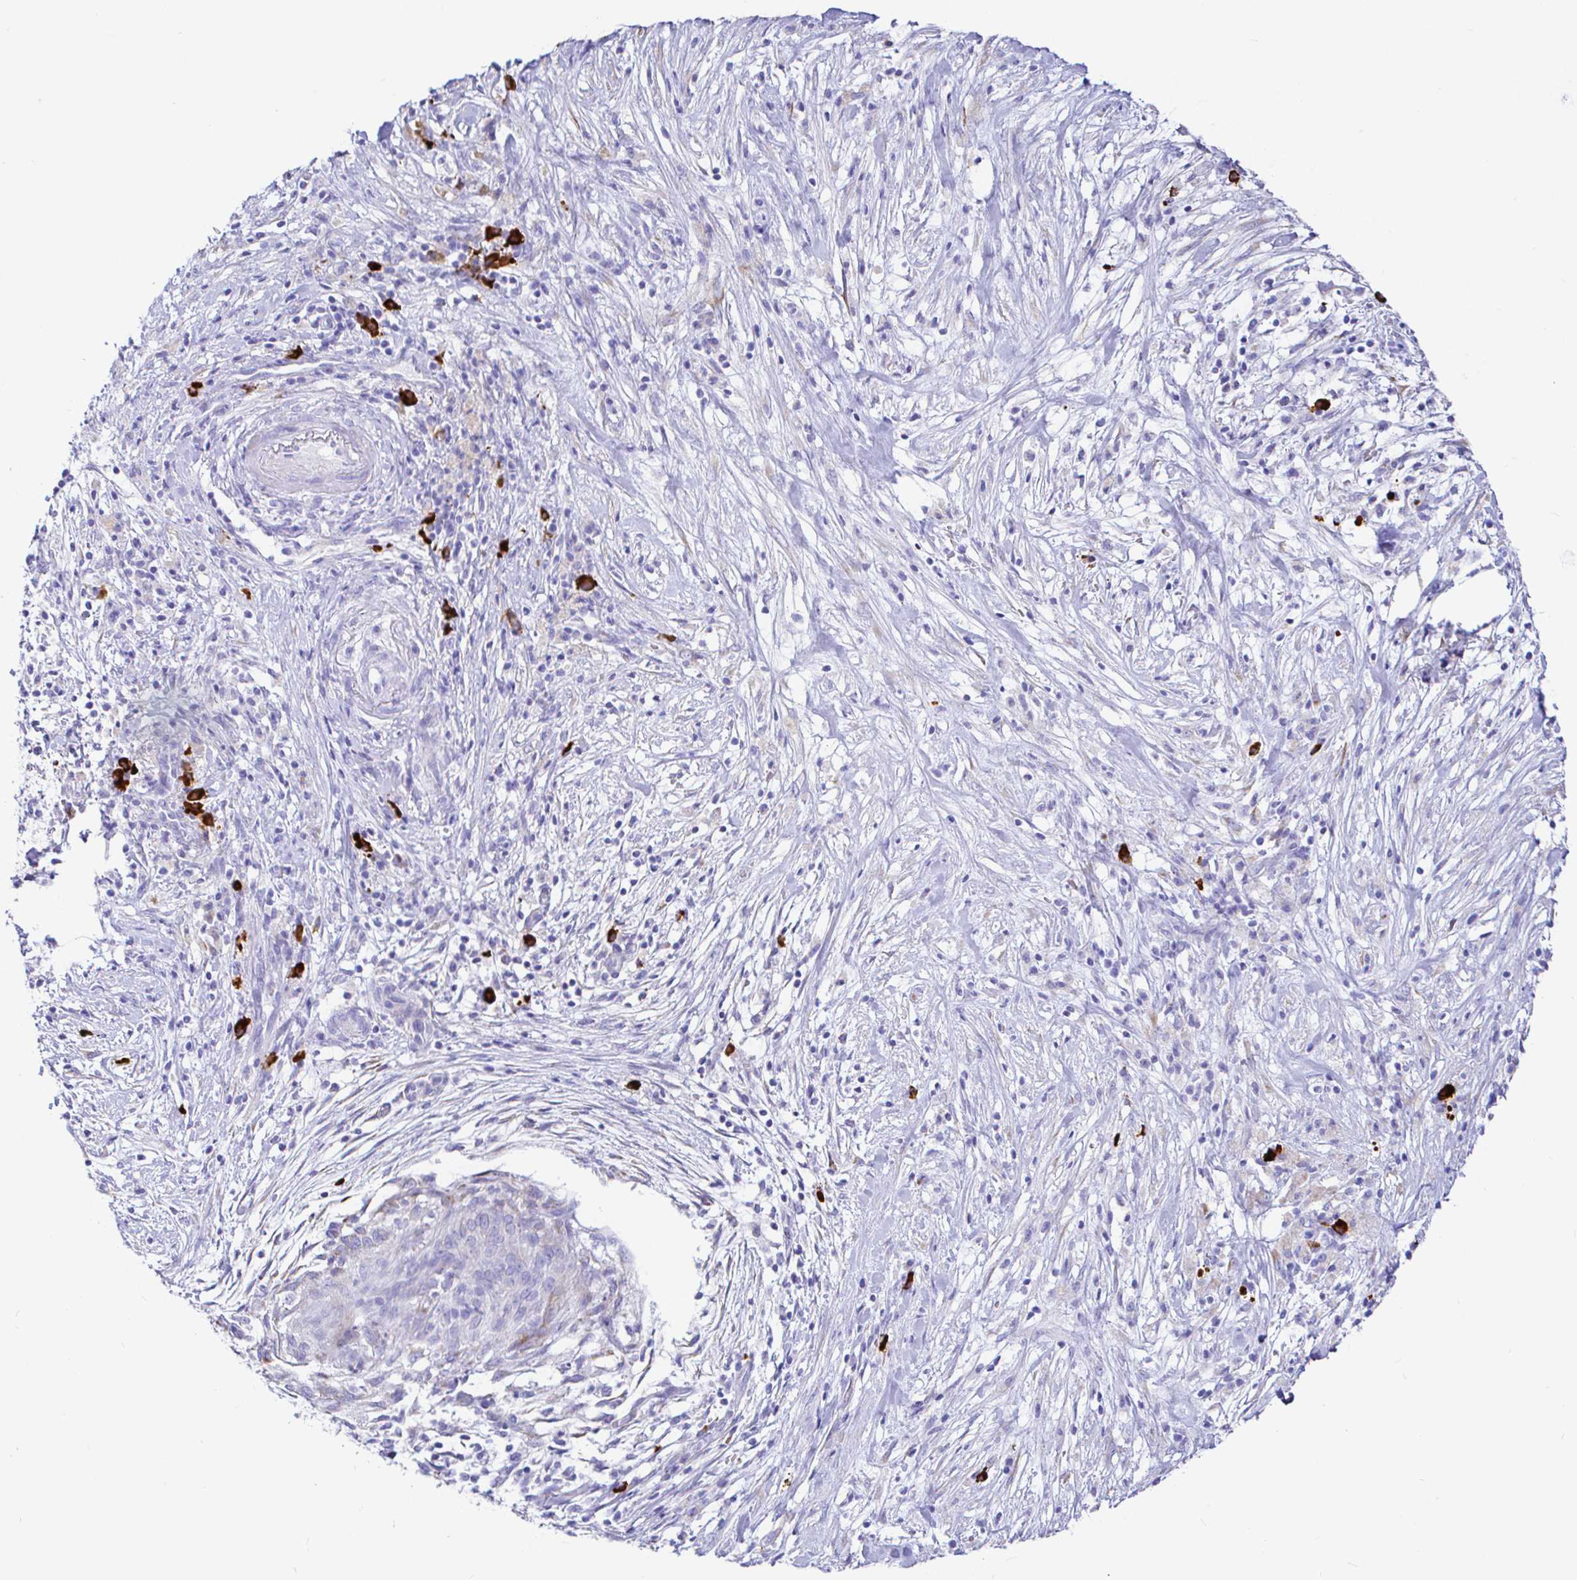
{"staining": {"intensity": "negative", "quantity": "none", "location": "none"}, "tissue": "pancreatic cancer", "cell_type": "Tumor cells", "image_type": "cancer", "snomed": [{"axis": "morphology", "description": "Adenocarcinoma, NOS"}, {"axis": "topography", "description": "Pancreas"}], "caption": "DAB (3,3'-diaminobenzidine) immunohistochemical staining of human pancreatic adenocarcinoma displays no significant staining in tumor cells.", "gene": "CCDC62", "patient": {"sex": "male", "age": 44}}